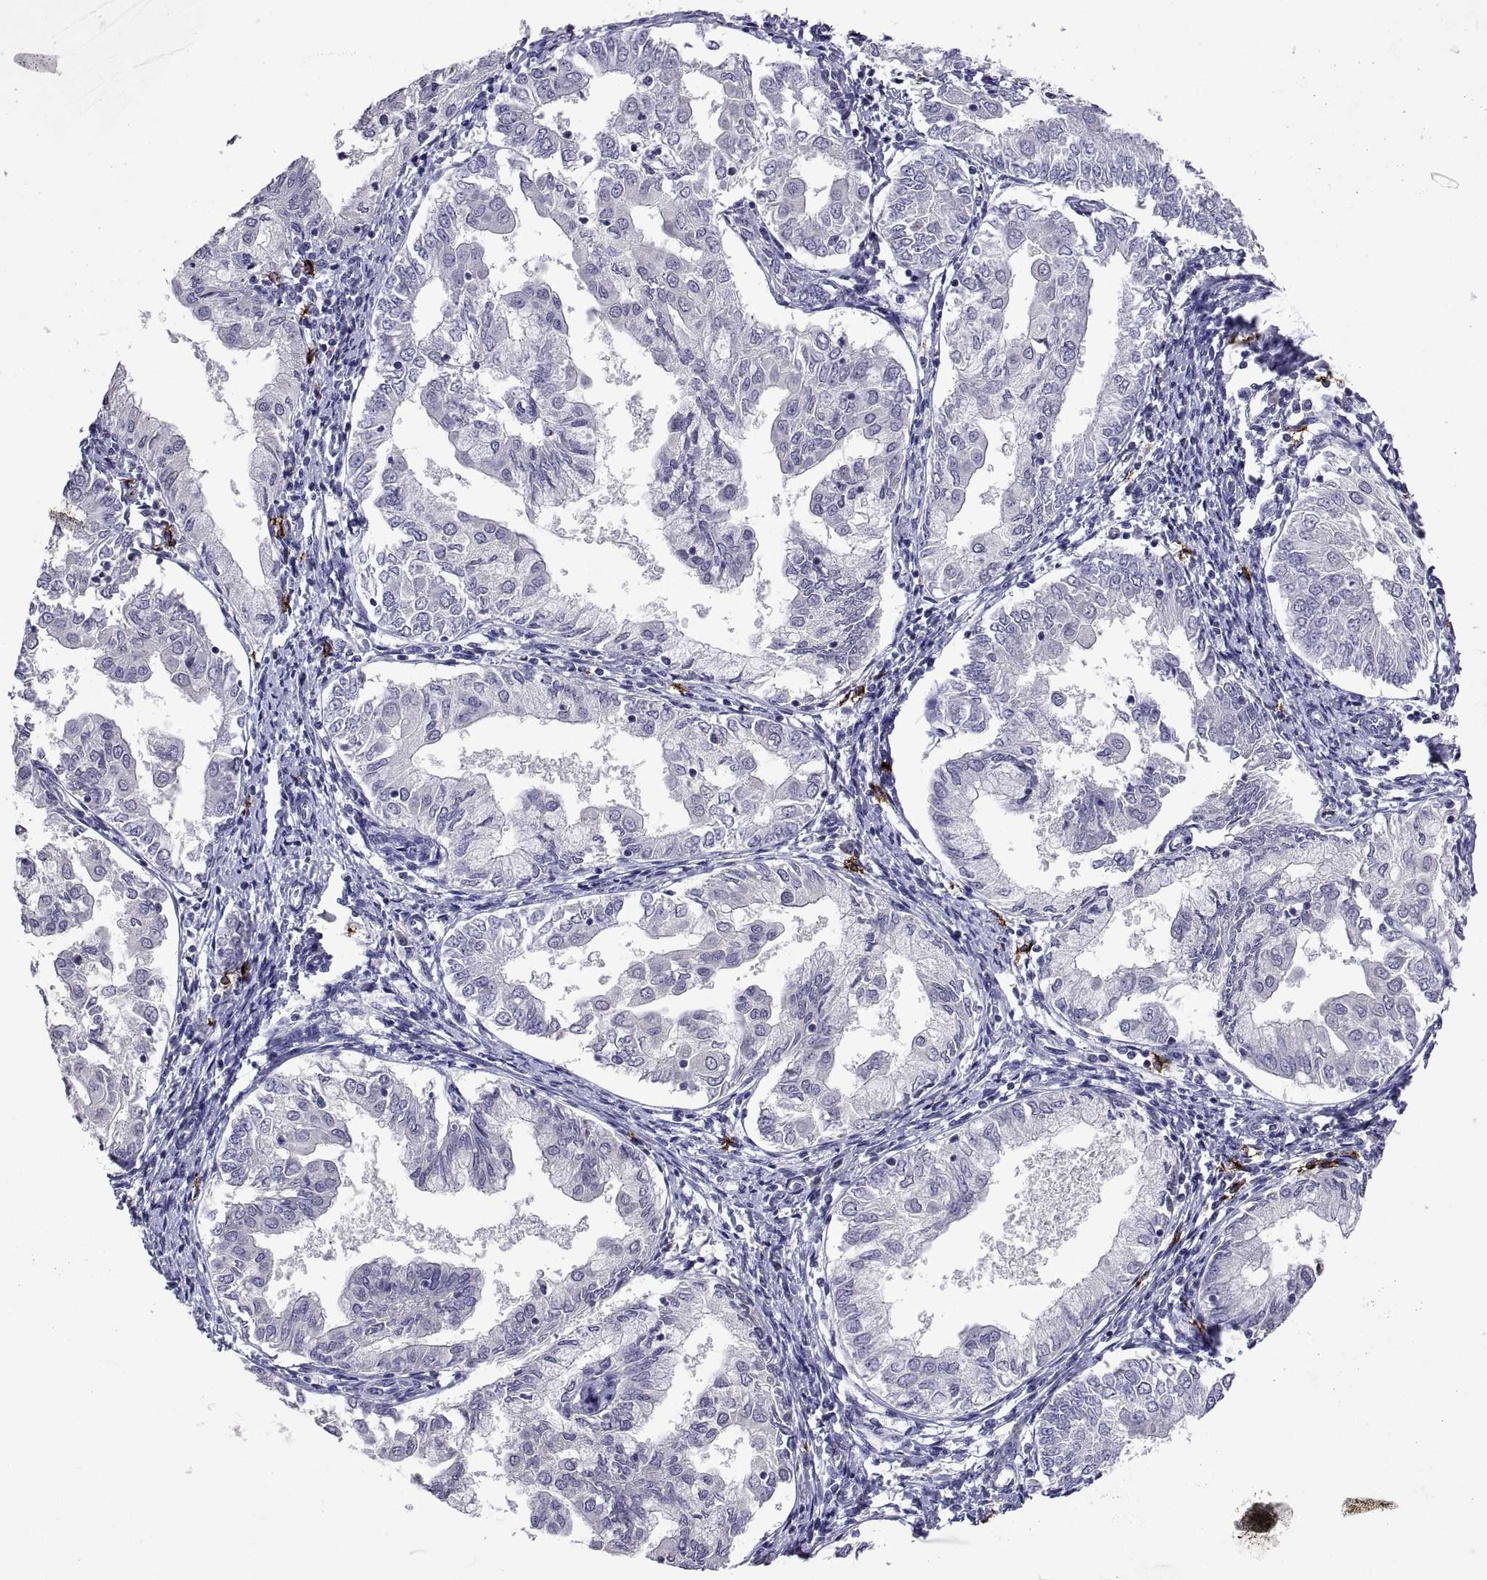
{"staining": {"intensity": "negative", "quantity": "none", "location": "none"}, "tissue": "endometrial cancer", "cell_type": "Tumor cells", "image_type": "cancer", "snomed": [{"axis": "morphology", "description": "Adenocarcinoma, NOS"}, {"axis": "topography", "description": "Endometrium"}], "caption": "A high-resolution micrograph shows immunohistochemistry staining of endometrial cancer, which exhibits no significant staining in tumor cells. Brightfield microscopy of immunohistochemistry stained with DAB (brown) and hematoxylin (blue), captured at high magnification.", "gene": "MS4A1", "patient": {"sex": "female", "age": 68}}